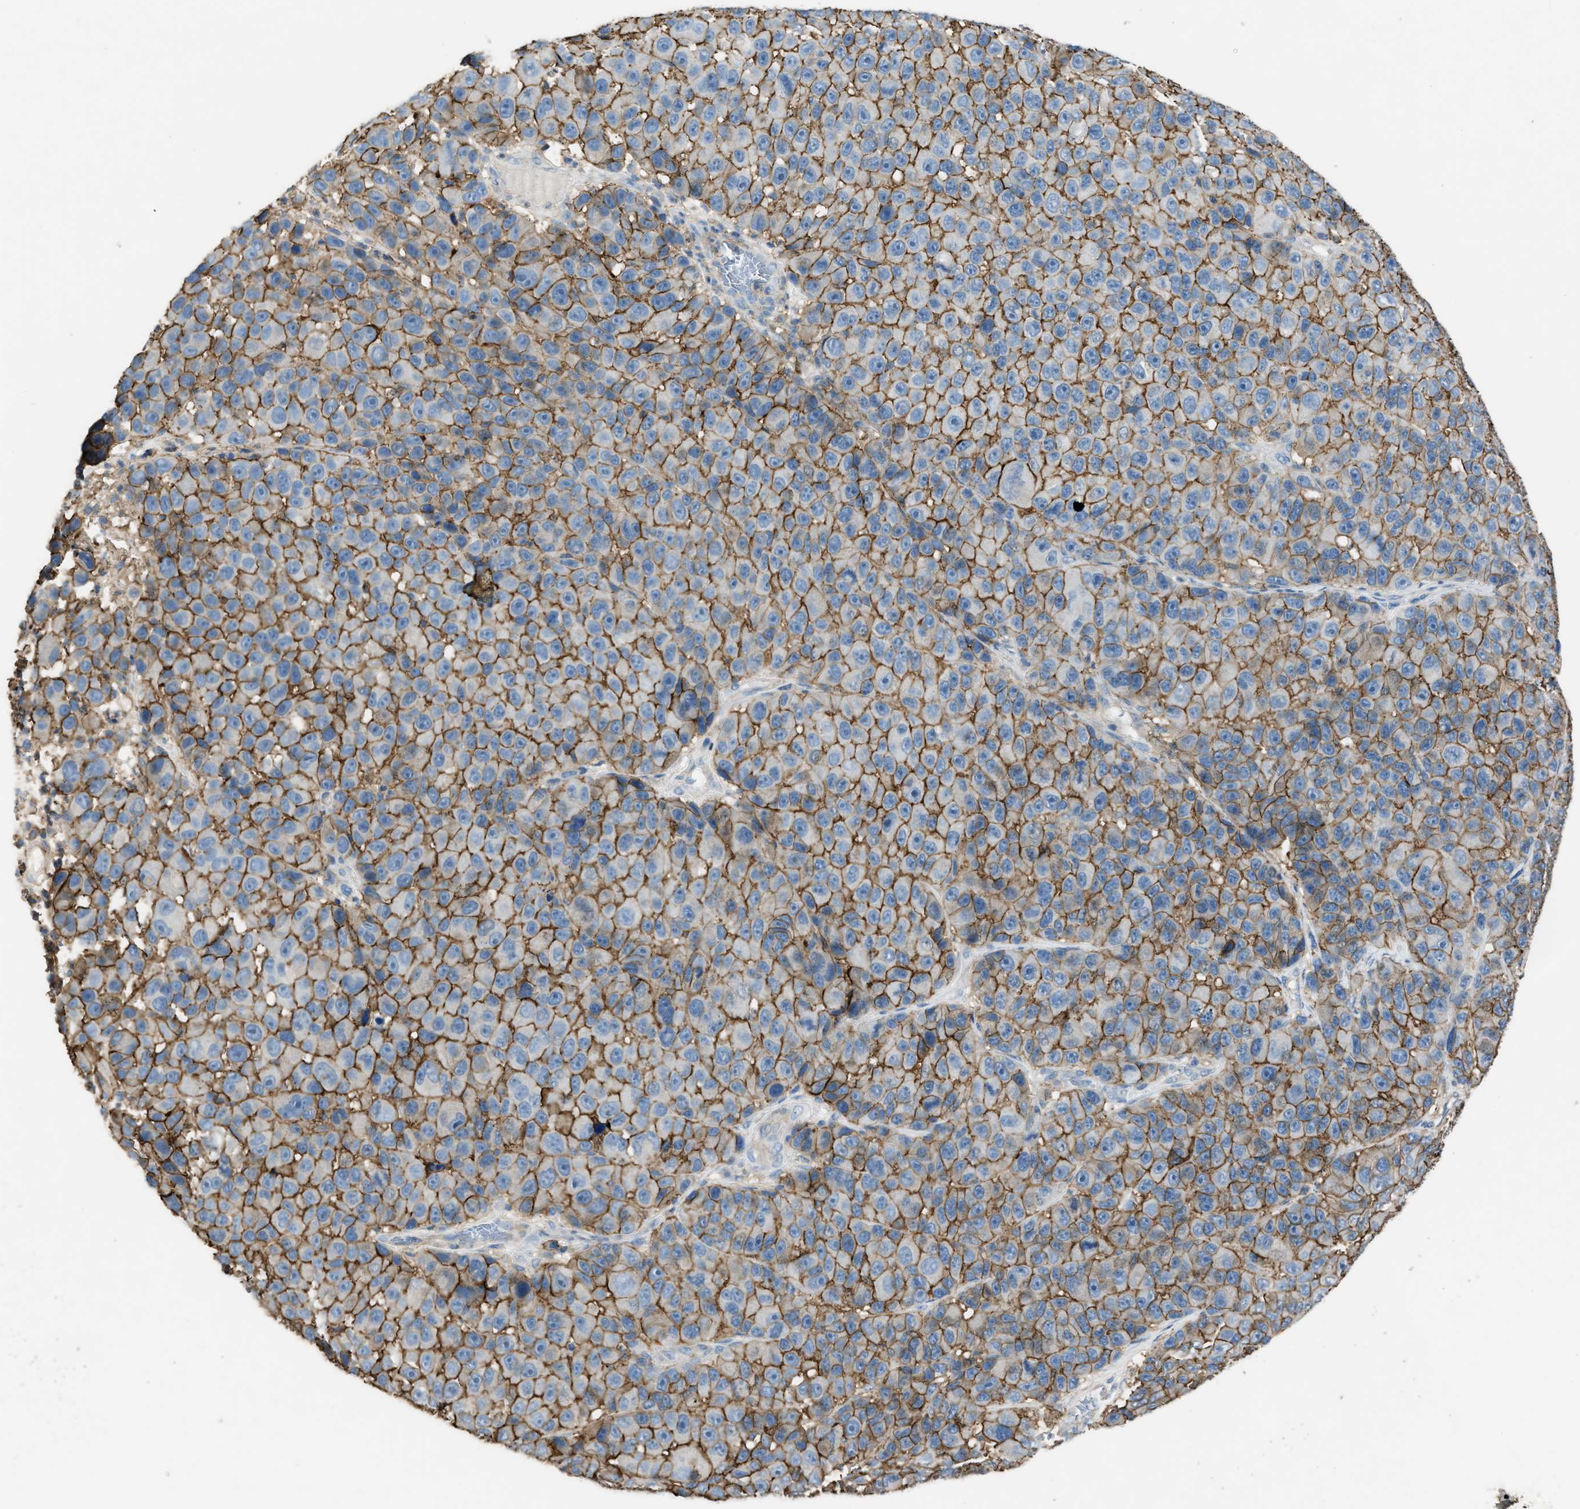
{"staining": {"intensity": "moderate", "quantity": ">75%", "location": "cytoplasmic/membranous"}, "tissue": "melanoma", "cell_type": "Tumor cells", "image_type": "cancer", "snomed": [{"axis": "morphology", "description": "Malignant melanoma, NOS"}, {"axis": "topography", "description": "Skin"}], "caption": "Protein expression analysis of melanoma exhibits moderate cytoplasmic/membranous expression in approximately >75% of tumor cells.", "gene": "OR51E1", "patient": {"sex": "male", "age": 53}}